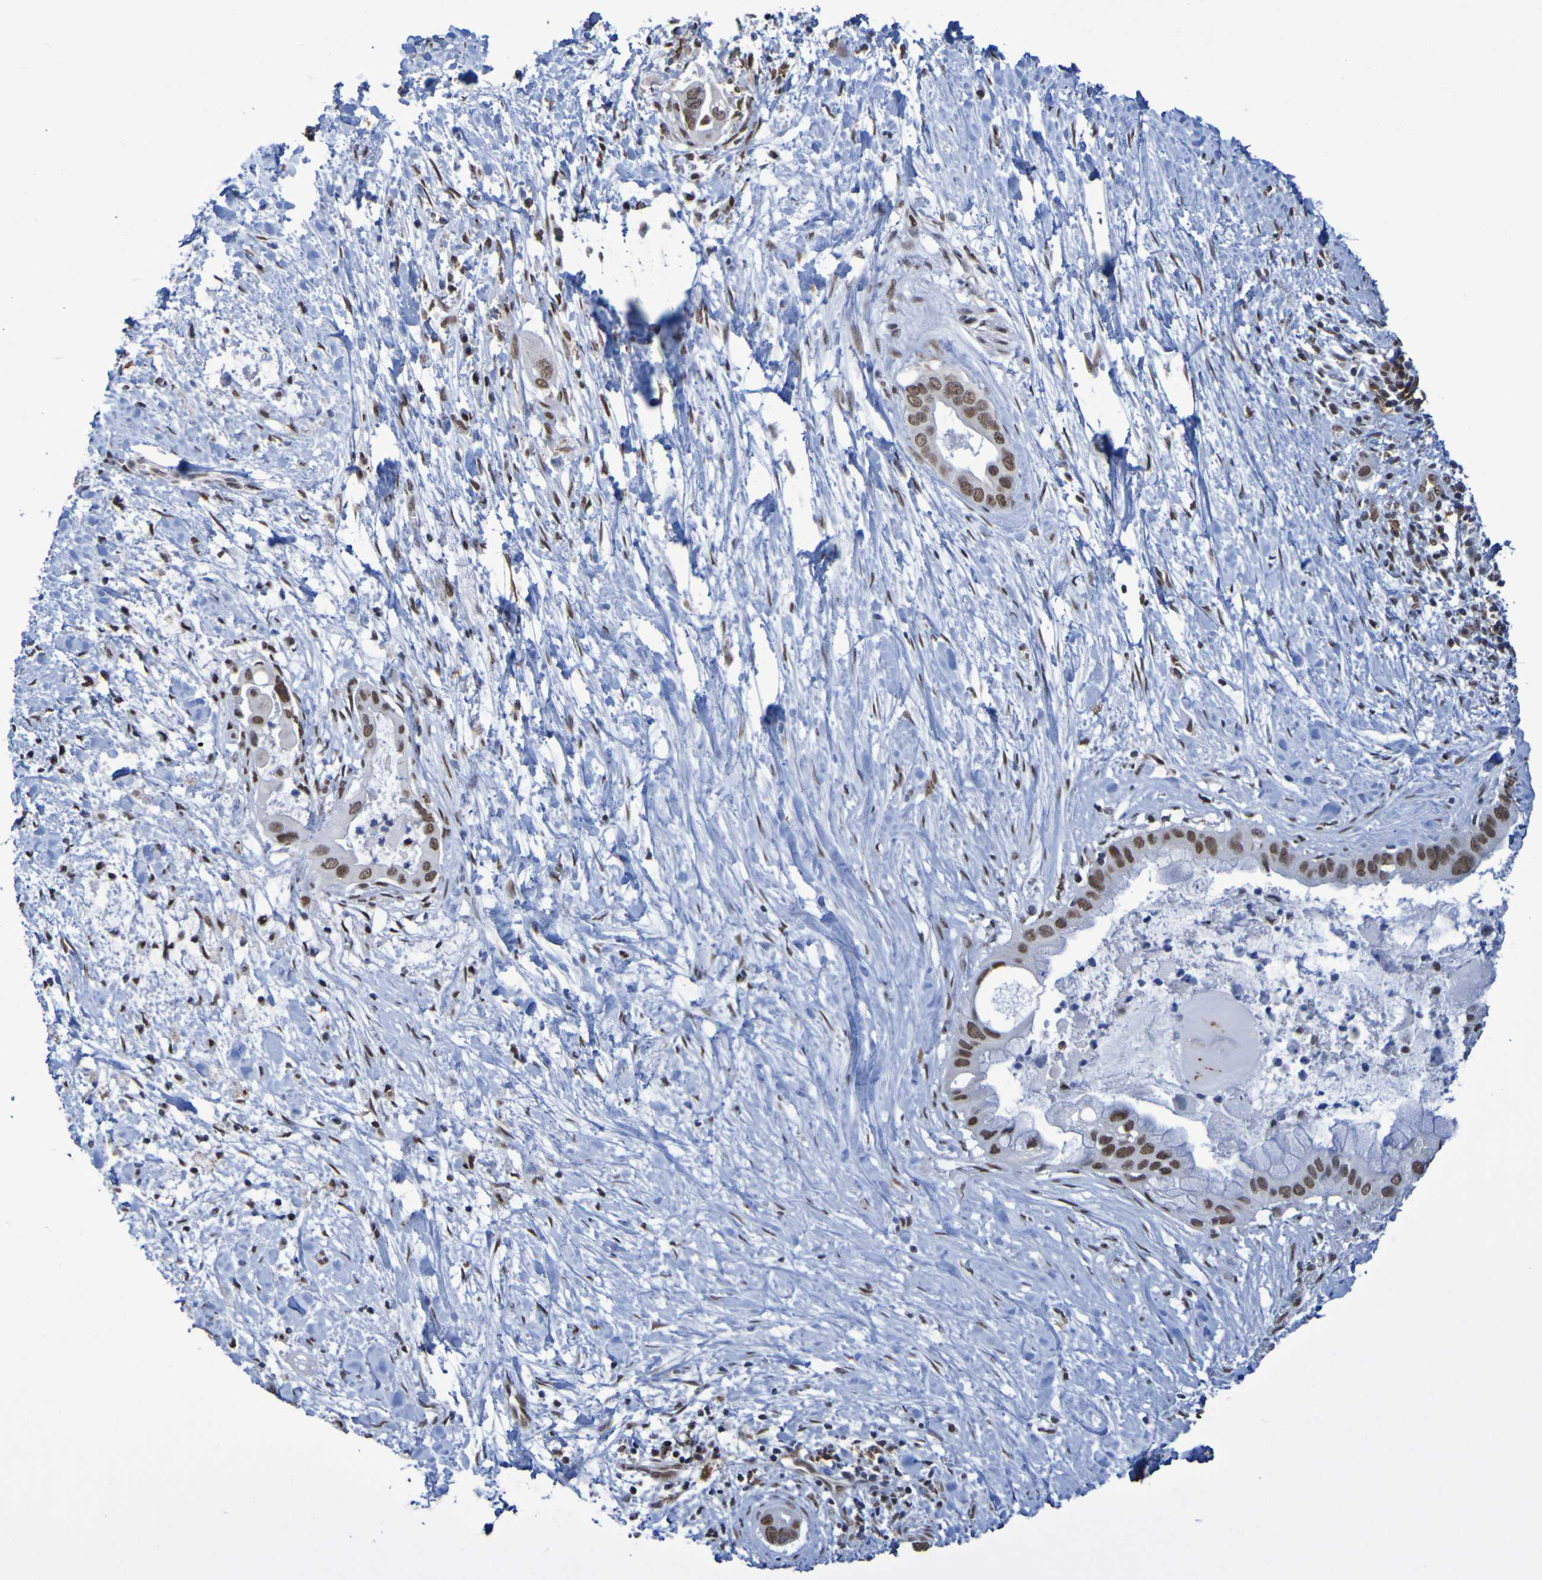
{"staining": {"intensity": "strong", "quantity": ">75%", "location": "nuclear"}, "tissue": "pancreatic cancer", "cell_type": "Tumor cells", "image_type": "cancer", "snomed": [{"axis": "morphology", "description": "Adenocarcinoma, NOS"}, {"axis": "topography", "description": "Pancreas"}], "caption": "Immunohistochemistry (IHC) staining of pancreatic cancer, which reveals high levels of strong nuclear expression in about >75% of tumor cells indicating strong nuclear protein positivity. The staining was performed using DAB (brown) for protein detection and nuclei were counterstained in hematoxylin (blue).", "gene": "MRTFB", "patient": {"sex": "male", "age": 55}}